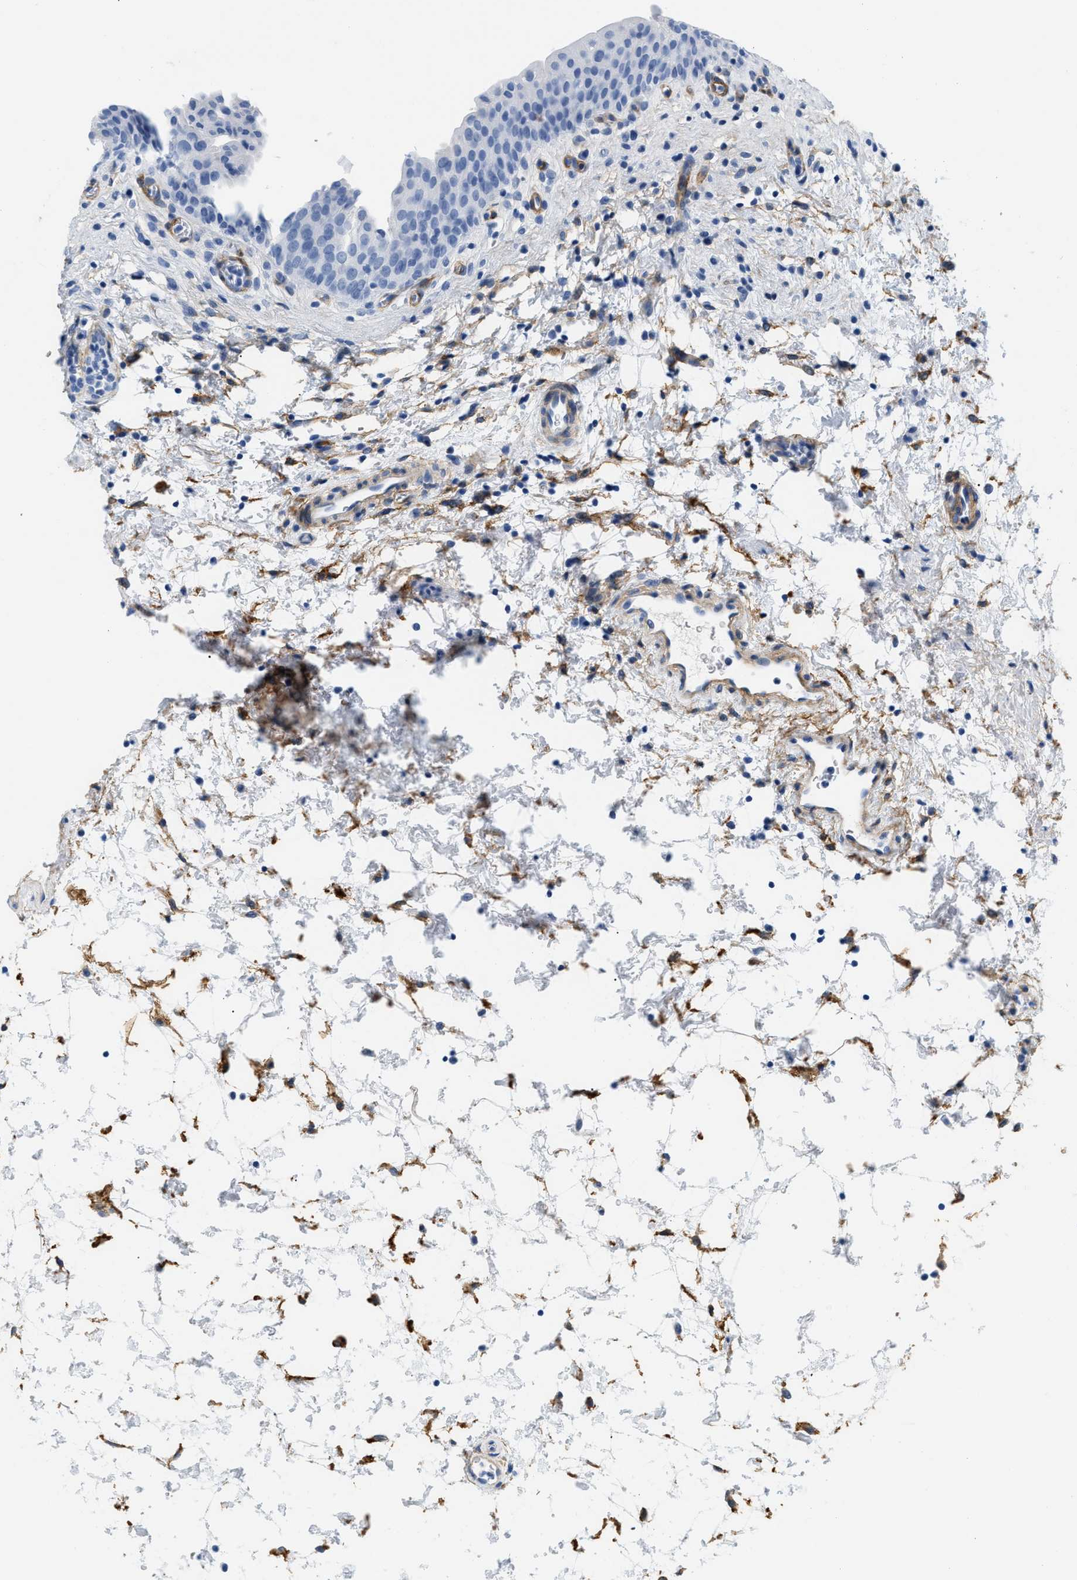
{"staining": {"intensity": "negative", "quantity": "none", "location": "none"}, "tissue": "urinary bladder", "cell_type": "Urothelial cells", "image_type": "normal", "snomed": [{"axis": "morphology", "description": "Normal tissue, NOS"}, {"axis": "topography", "description": "Urinary bladder"}], "caption": "A histopathology image of urinary bladder stained for a protein exhibits no brown staining in urothelial cells. (DAB (3,3'-diaminobenzidine) immunohistochemistry visualized using brightfield microscopy, high magnification).", "gene": "PDGFRB", "patient": {"sex": "male", "age": 37}}